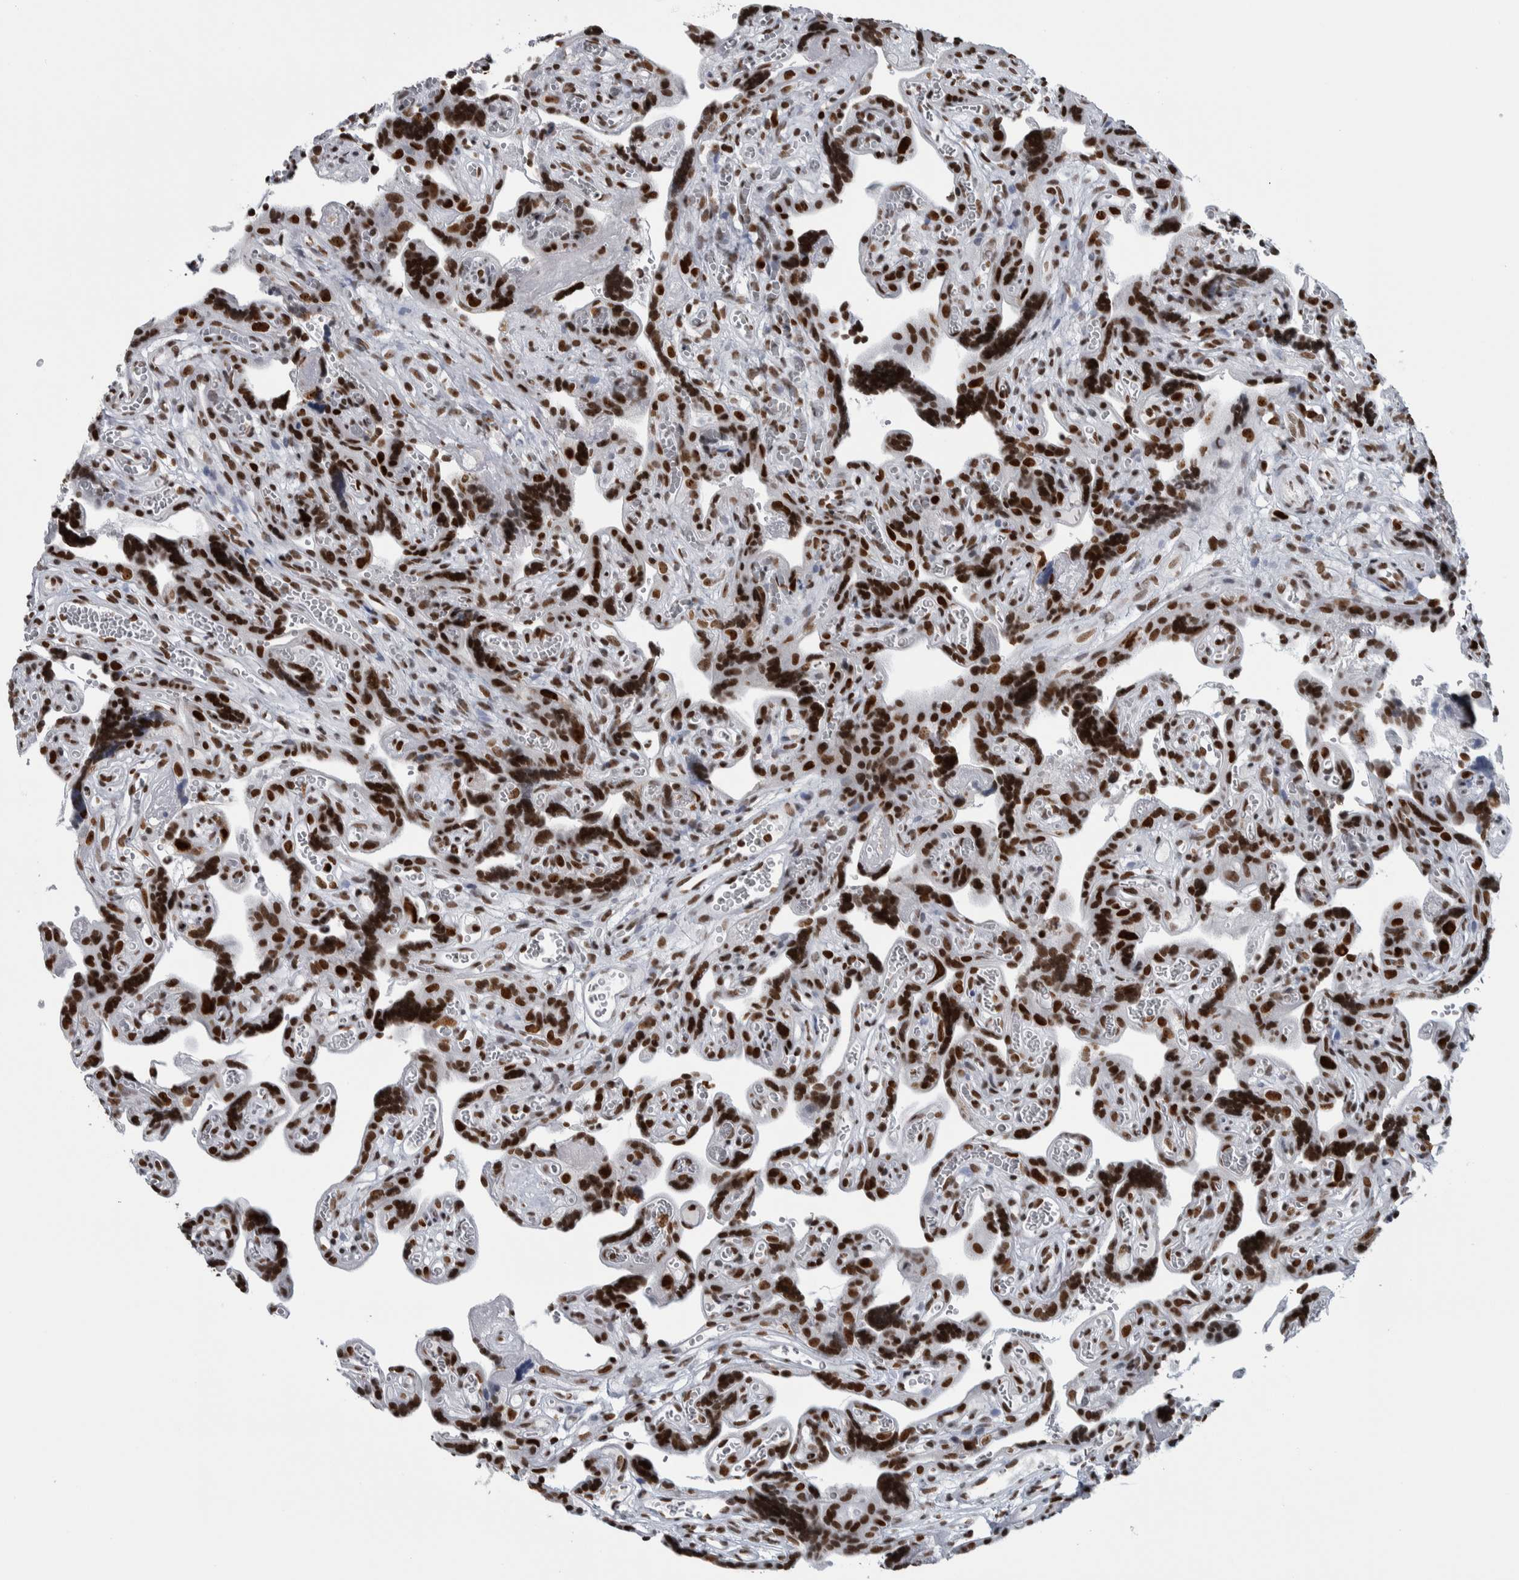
{"staining": {"intensity": "strong", "quantity": ">75%", "location": "nuclear"}, "tissue": "placenta", "cell_type": "Trophoblastic cells", "image_type": "normal", "snomed": [{"axis": "morphology", "description": "Normal tissue, NOS"}, {"axis": "topography", "description": "Placenta"}], "caption": "This micrograph shows IHC staining of unremarkable placenta, with high strong nuclear positivity in about >75% of trophoblastic cells.", "gene": "TOP2B", "patient": {"sex": "female", "age": 30}}